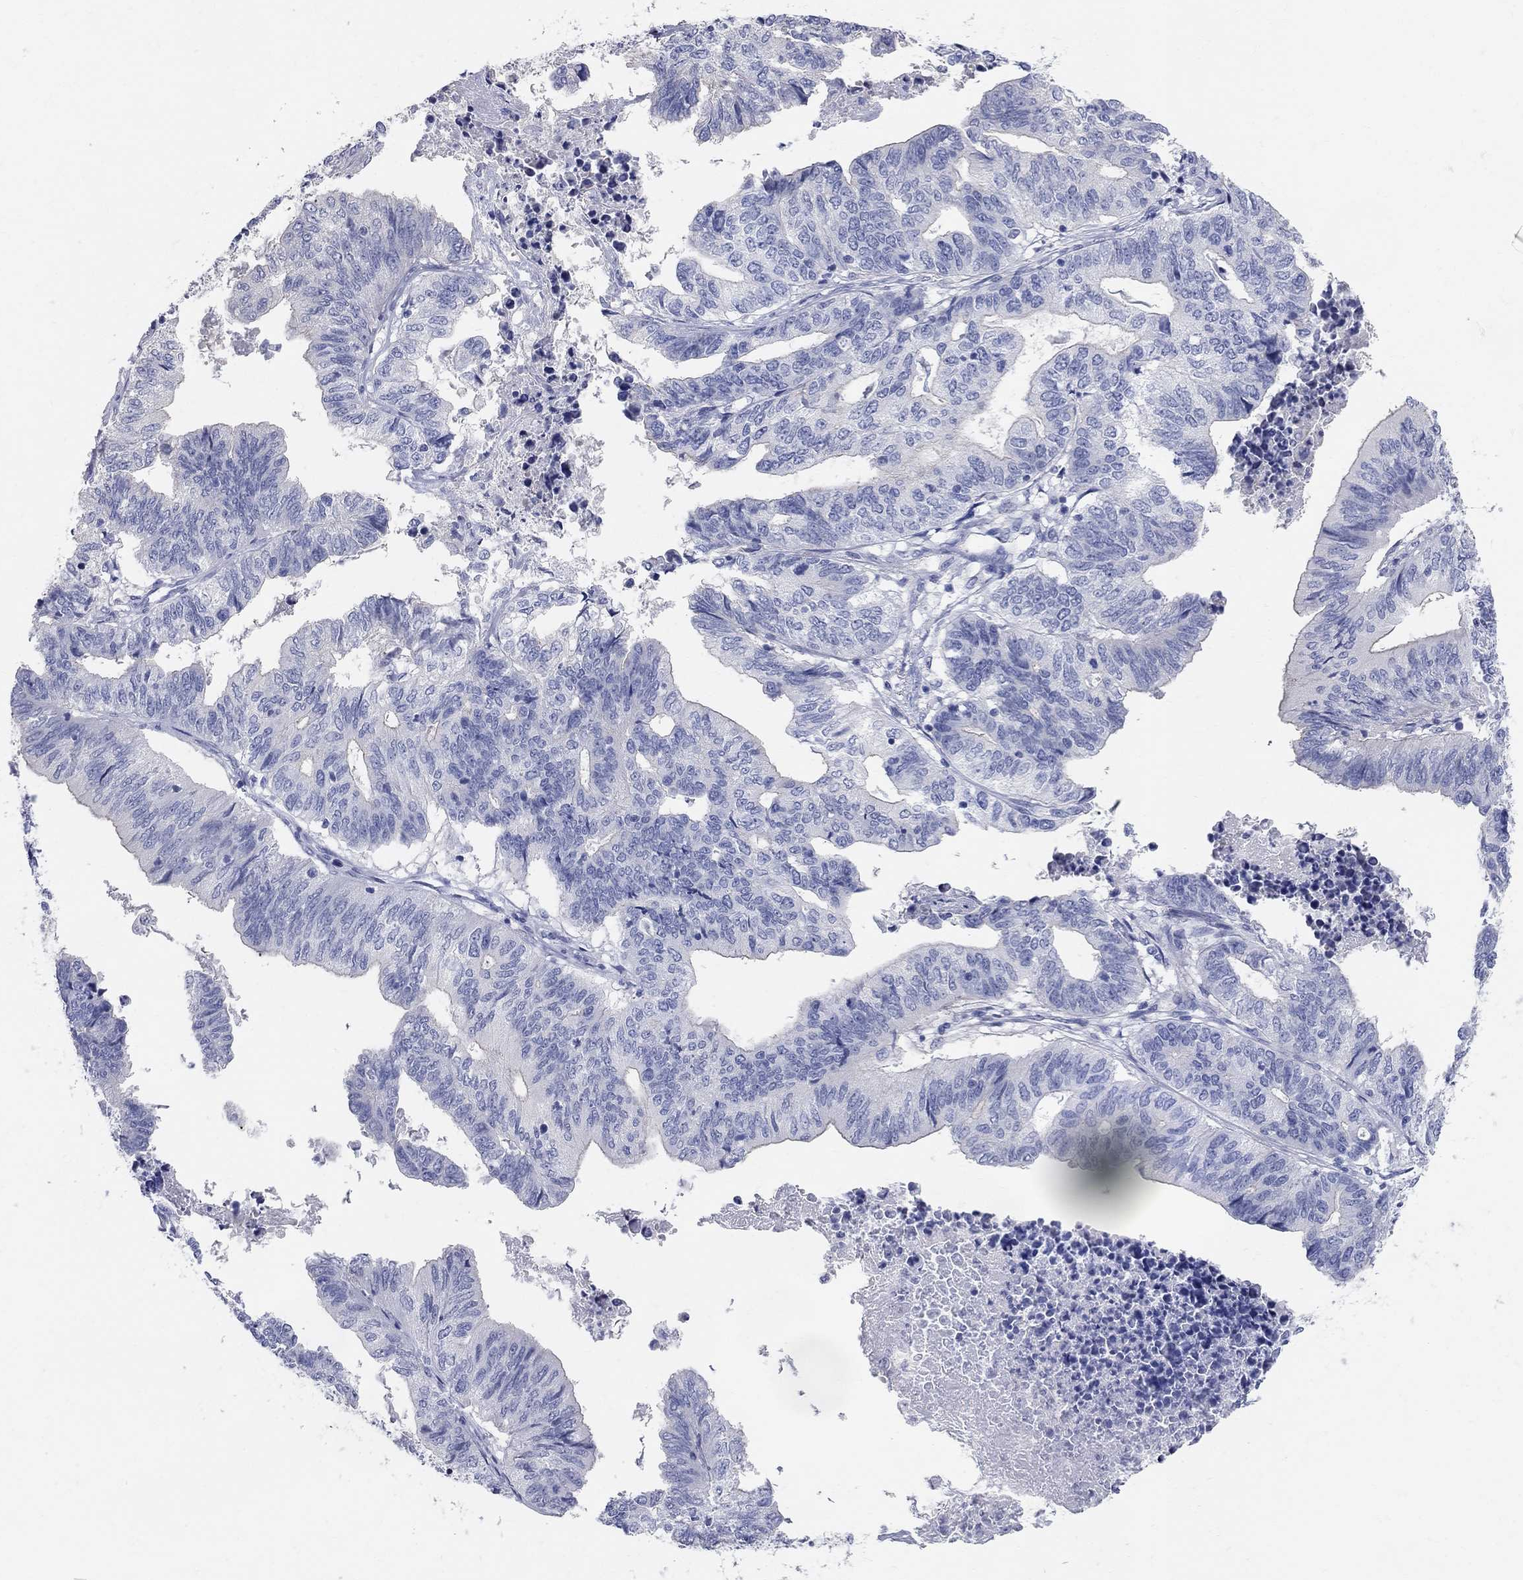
{"staining": {"intensity": "negative", "quantity": "none", "location": "none"}, "tissue": "stomach cancer", "cell_type": "Tumor cells", "image_type": "cancer", "snomed": [{"axis": "morphology", "description": "Adenocarcinoma, NOS"}, {"axis": "topography", "description": "Stomach, upper"}], "caption": "DAB (3,3'-diaminobenzidine) immunohistochemical staining of human stomach cancer demonstrates no significant positivity in tumor cells.", "gene": "AOX1", "patient": {"sex": "female", "age": 67}}